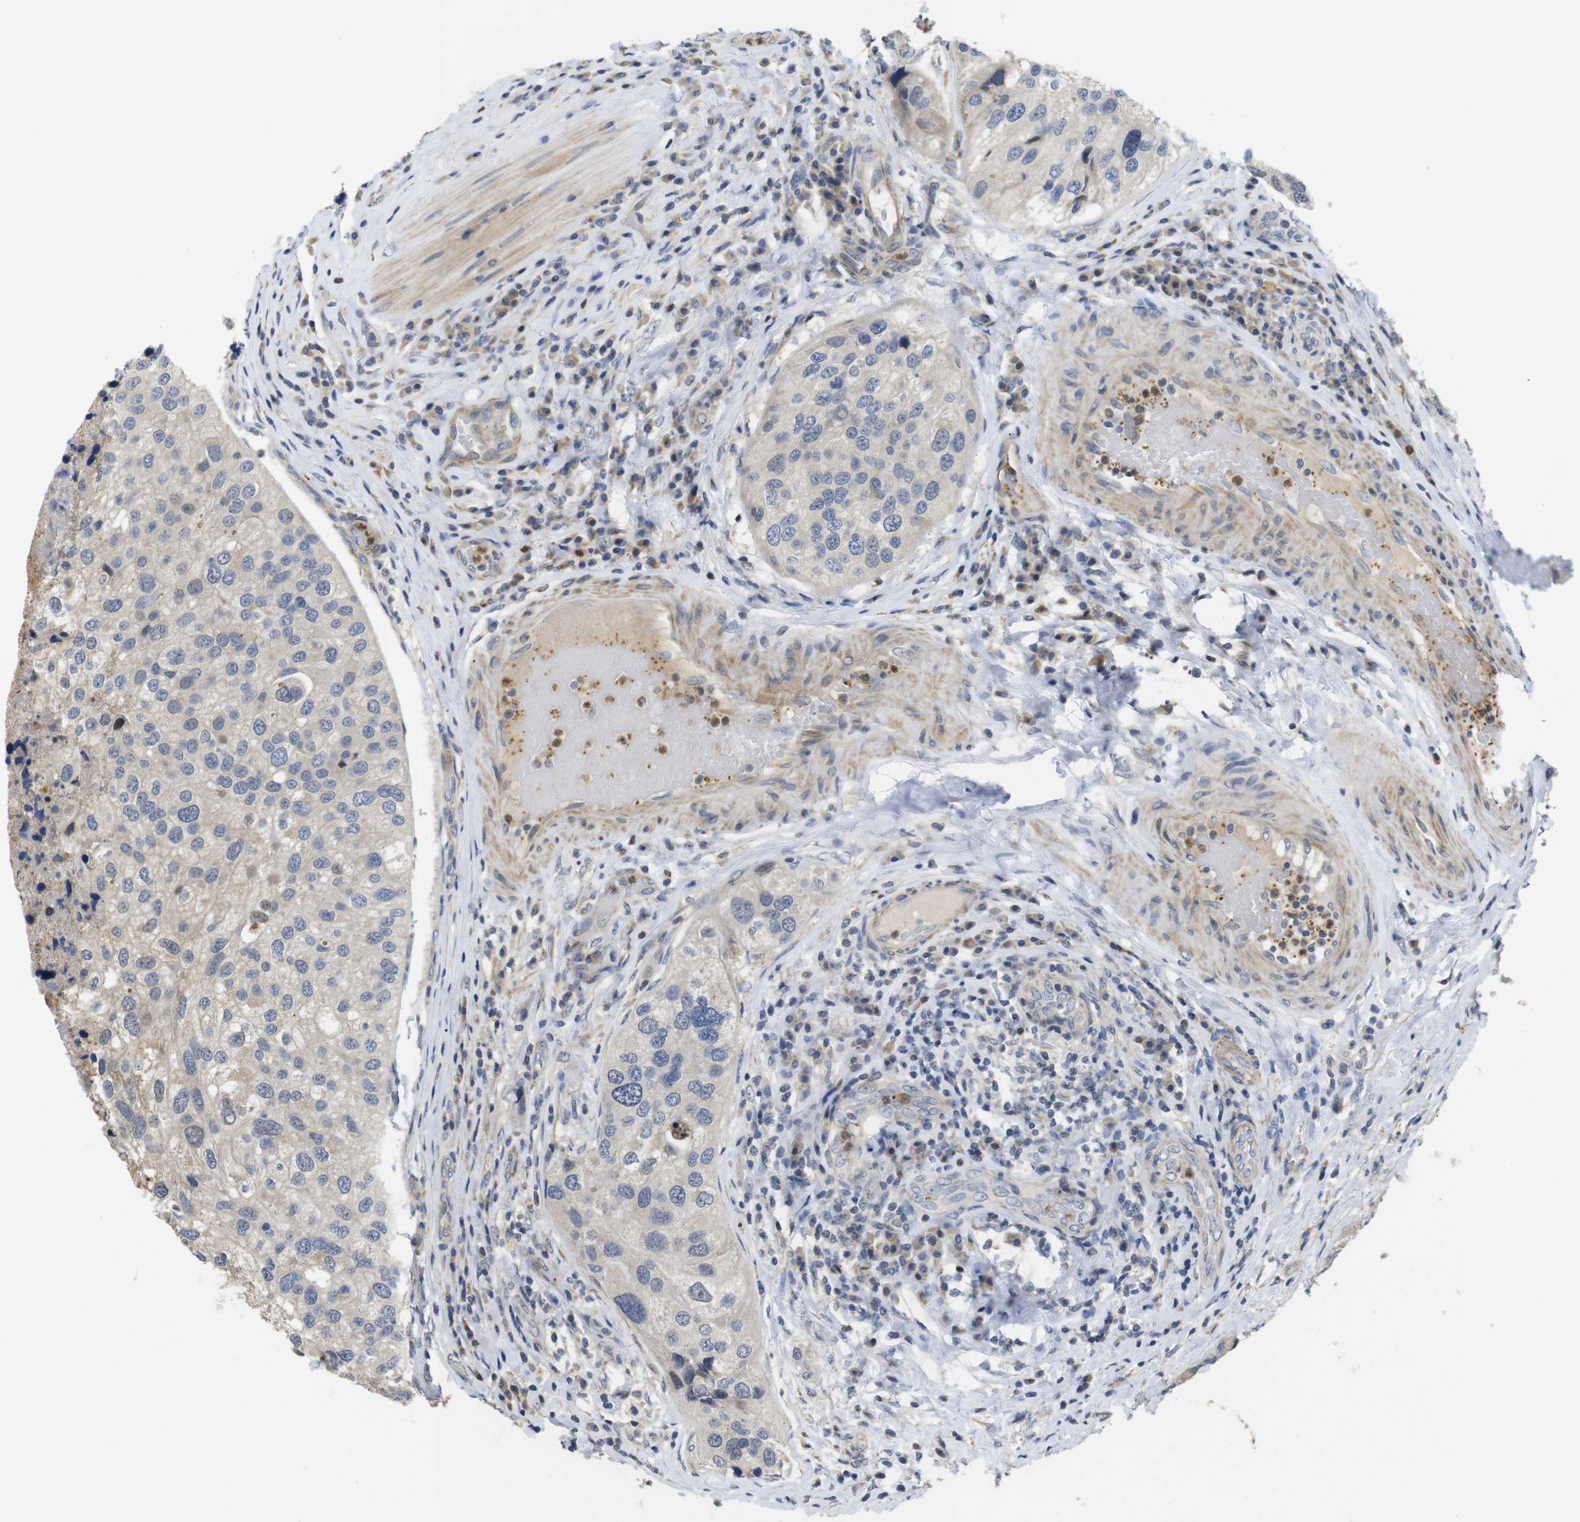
{"staining": {"intensity": "negative", "quantity": "none", "location": "none"}, "tissue": "urothelial cancer", "cell_type": "Tumor cells", "image_type": "cancer", "snomed": [{"axis": "morphology", "description": "Urothelial carcinoma, High grade"}, {"axis": "topography", "description": "Urinary bladder"}], "caption": "There is no significant positivity in tumor cells of urothelial cancer.", "gene": "FNTA", "patient": {"sex": "female", "age": 64}}